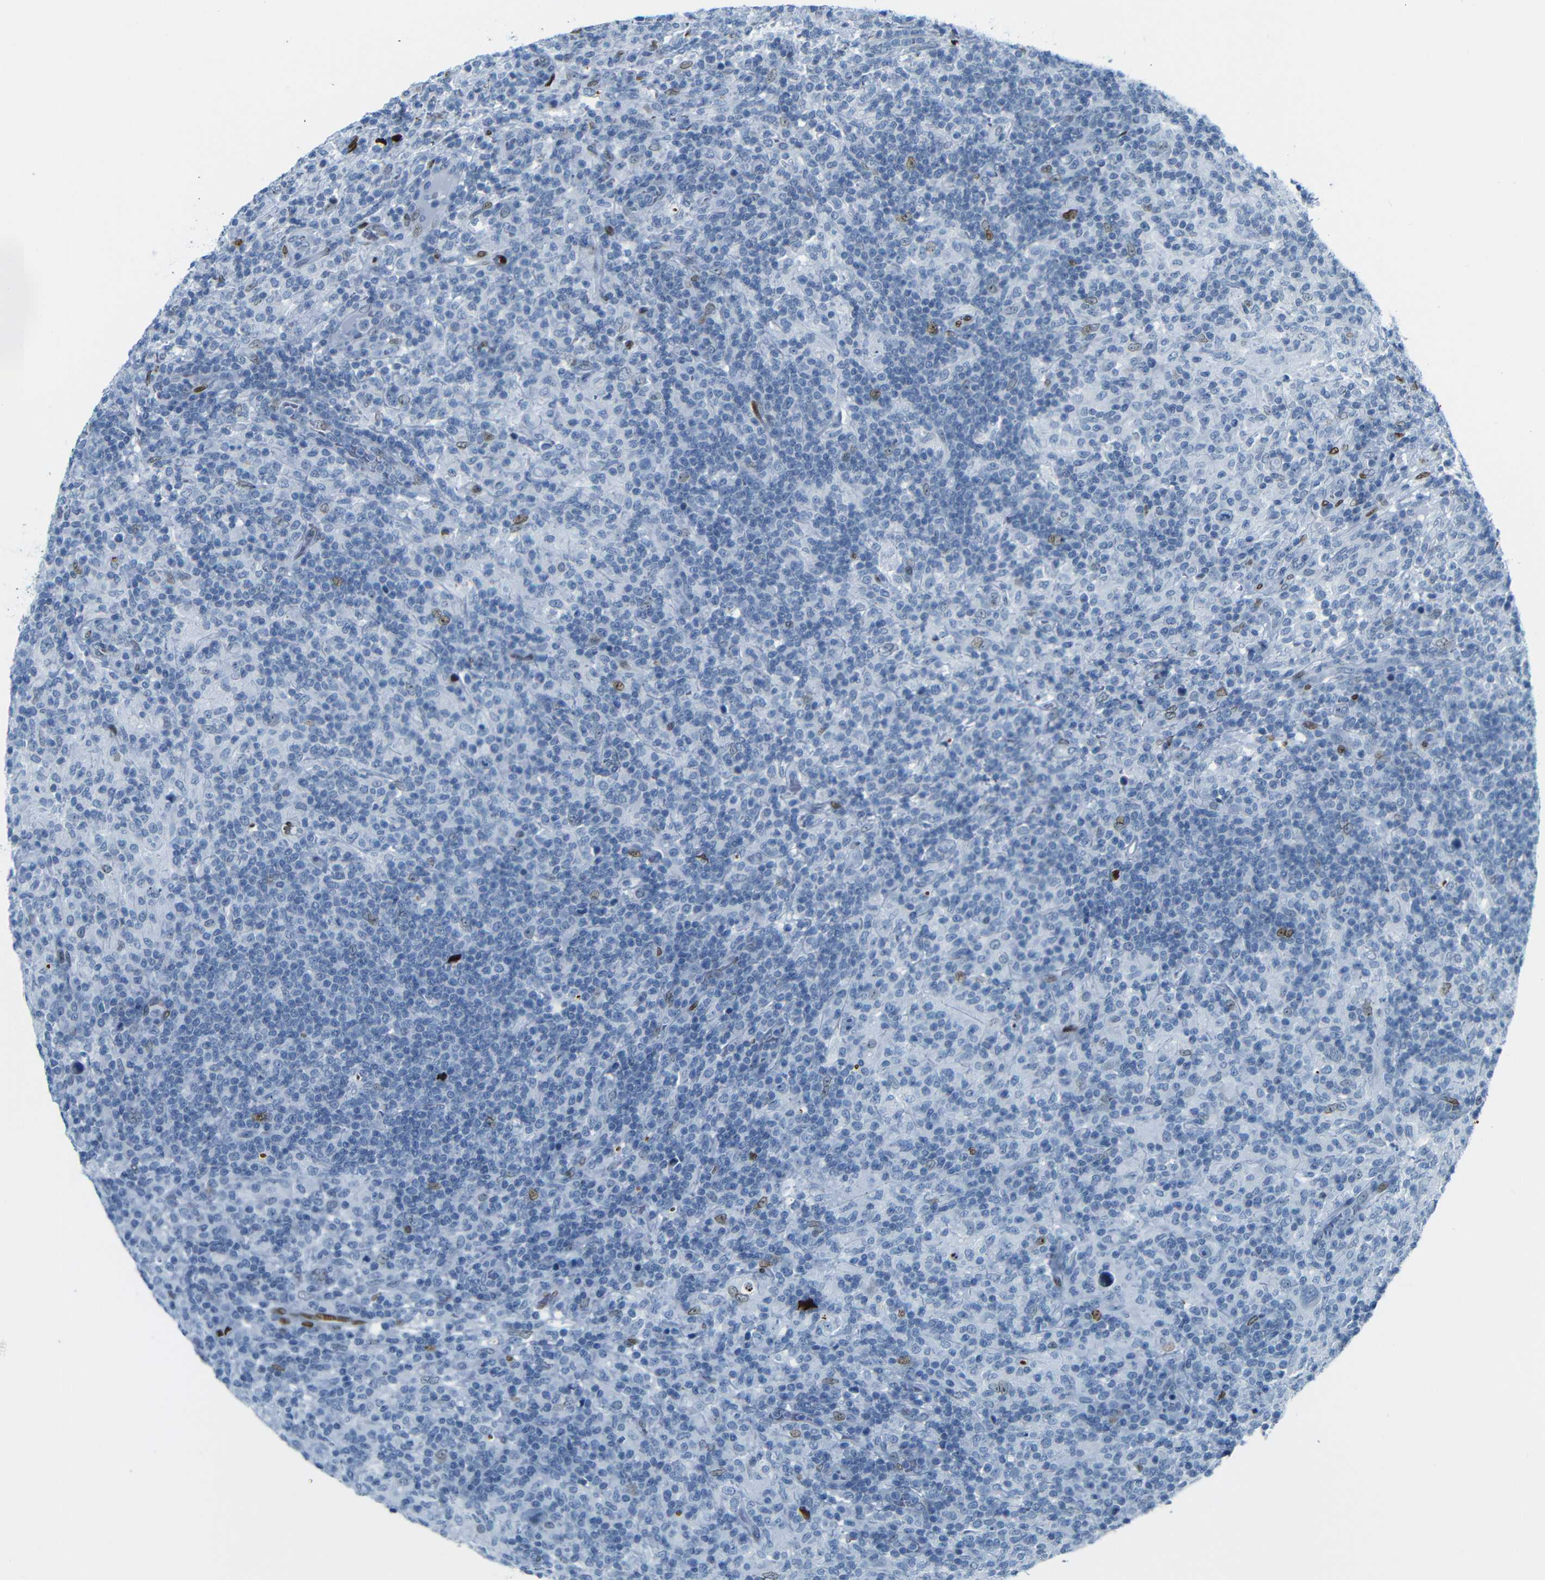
{"staining": {"intensity": "negative", "quantity": "none", "location": "none"}, "tissue": "lymphoma", "cell_type": "Tumor cells", "image_type": "cancer", "snomed": [{"axis": "morphology", "description": "Hodgkin's disease, NOS"}, {"axis": "topography", "description": "Lymph node"}], "caption": "DAB (3,3'-diaminobenzidine) immunohistochemical staining of Hodgkin's disease demonstrates no significant expression in tumor cells.", "gene": "NPIPB15", "patient": {"sex": "male", "age": 70}}